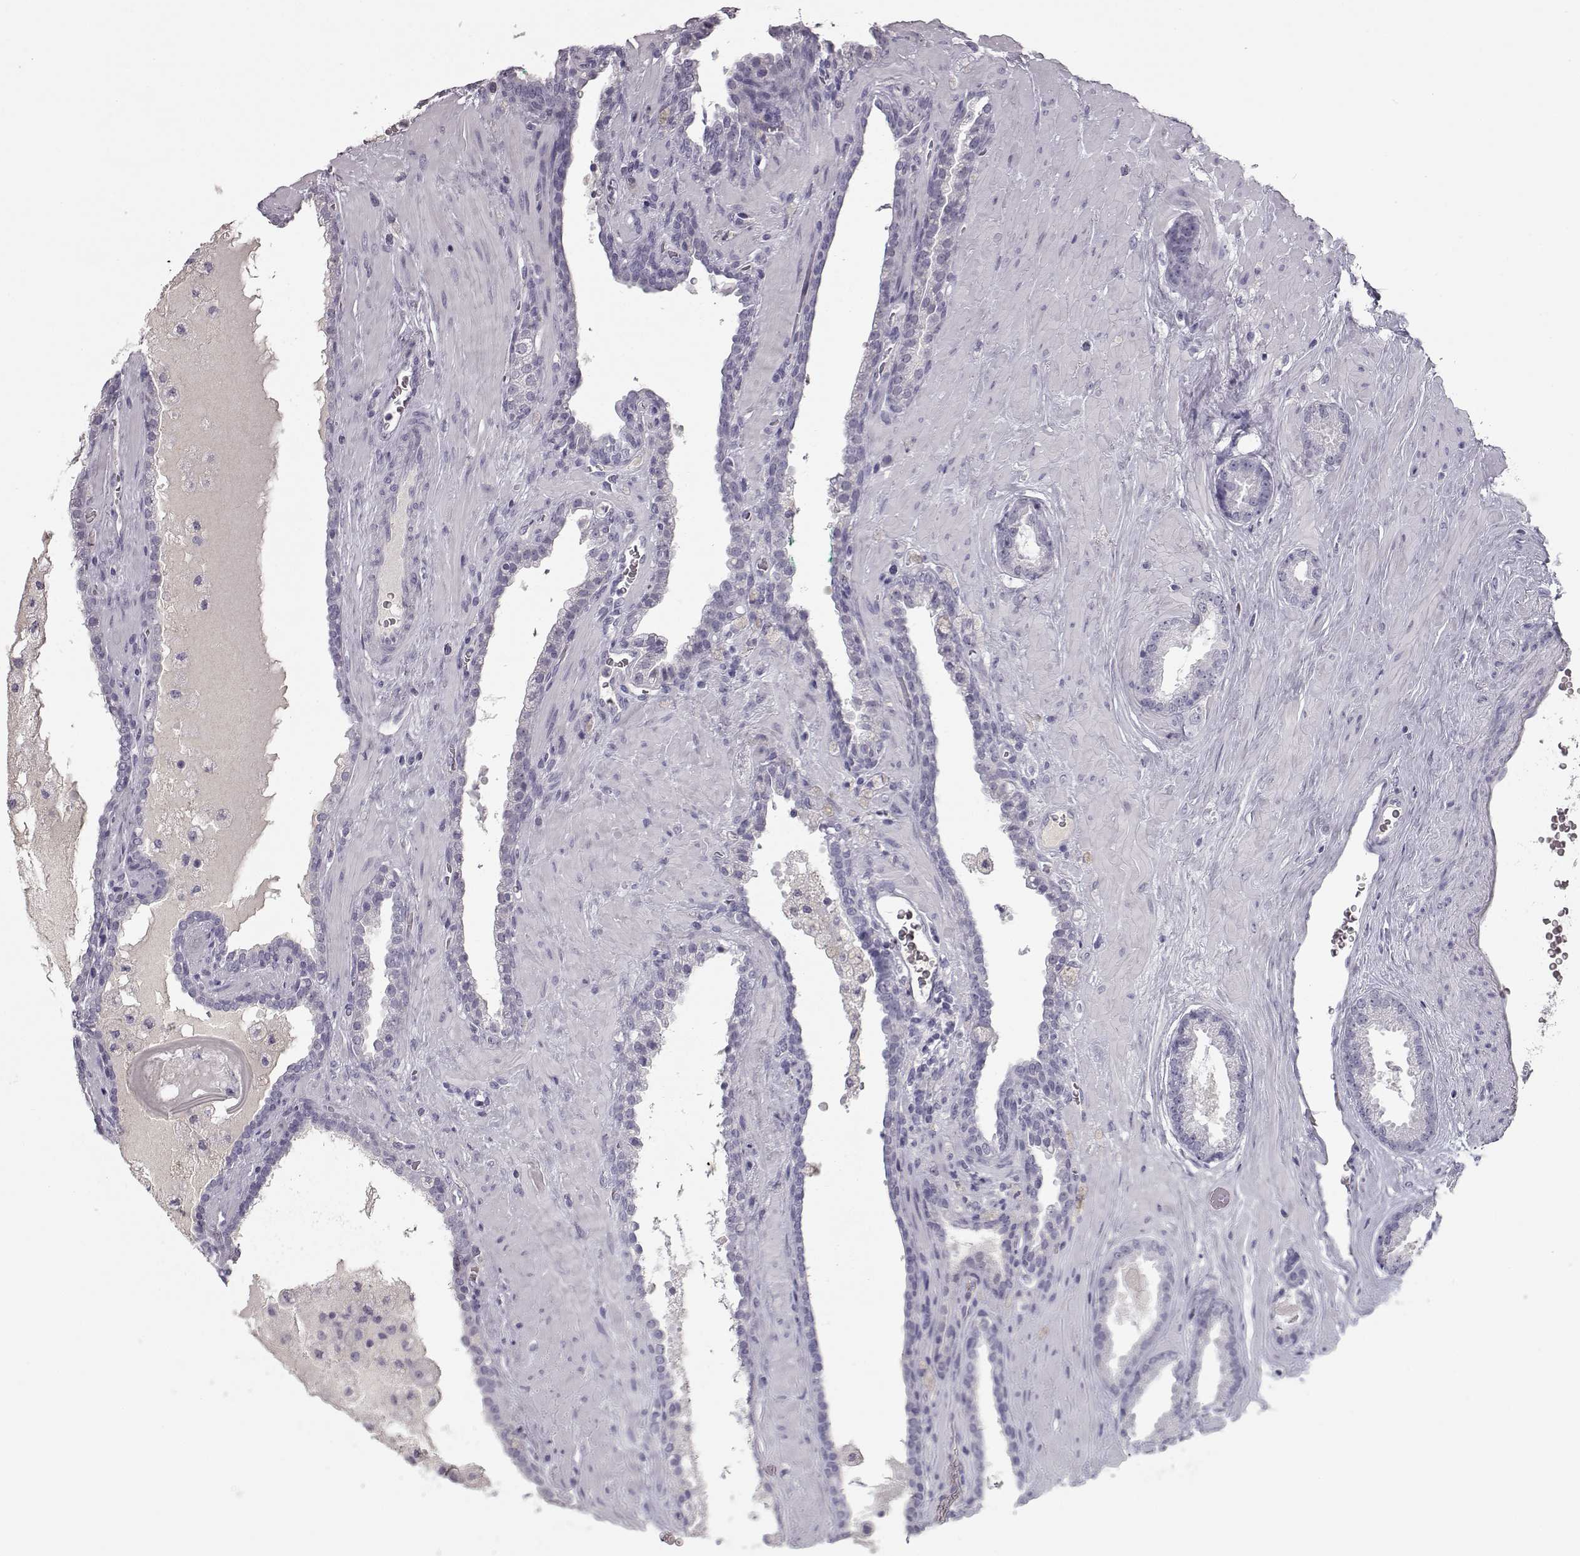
{"staining": {"intensity": "negative", "quantity": "none", "location": "none"}, "tissue": "prostate cancer", "cell_type": "Tumor cells", "image_type": "cancer", "snomed": [{"axis": "morphology", "description": "Adenocarcinoma, Low grade"}, {"axis": "topography", "description": "Prostate"}], "caption": "DAB immunohistochemical staining of prostate adenocarcinoma (low-grade) shows no significant positivity in tumor cells.", "gene": "CCL19", "patient": {"sex": "male", "age": 62}}